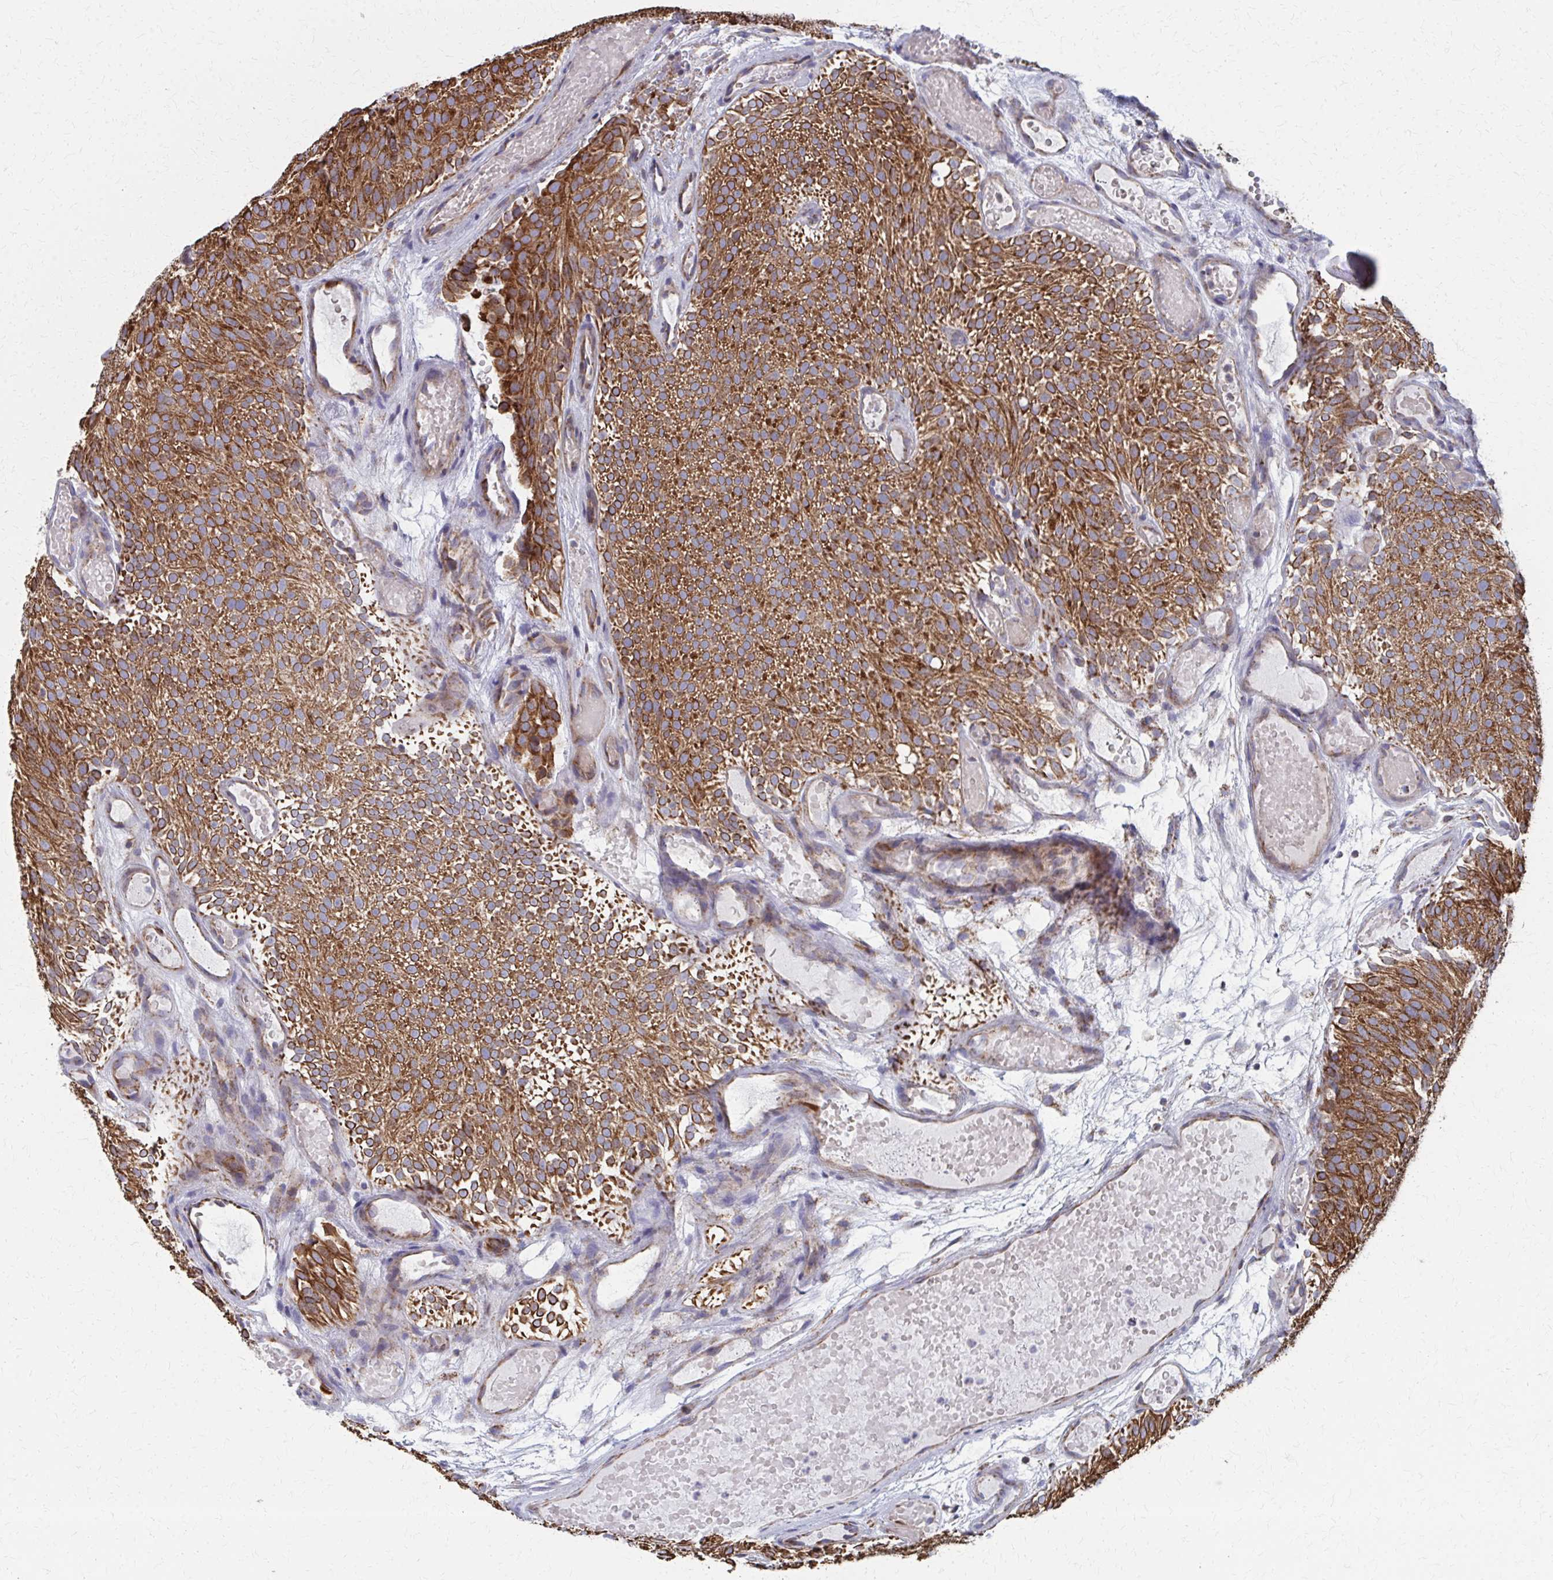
{"staining": {"intensity": "moderate", "quantity": ">75%", "location": "cytoplasmic/membranous"}, "tissue": "urothelial cancer", "cell_type": "Tumor cells", "image_type": "cancer", "snomed": [{"axis": "morphology", "description": "Urothelial carcinoma, Low grade"}, {"axis": "topography", "description": "Urinary bladder"}], "caption": "Protein analysis of urothelial cancer tissue reveals moderate cytoplasmic/membranous staining in approximately >75% of tumor cells. (Brightfield microscopy of DAB IHC at high magnification).", "gene": "FAHD1", "patient": {"sex": "male", "age": 78}}